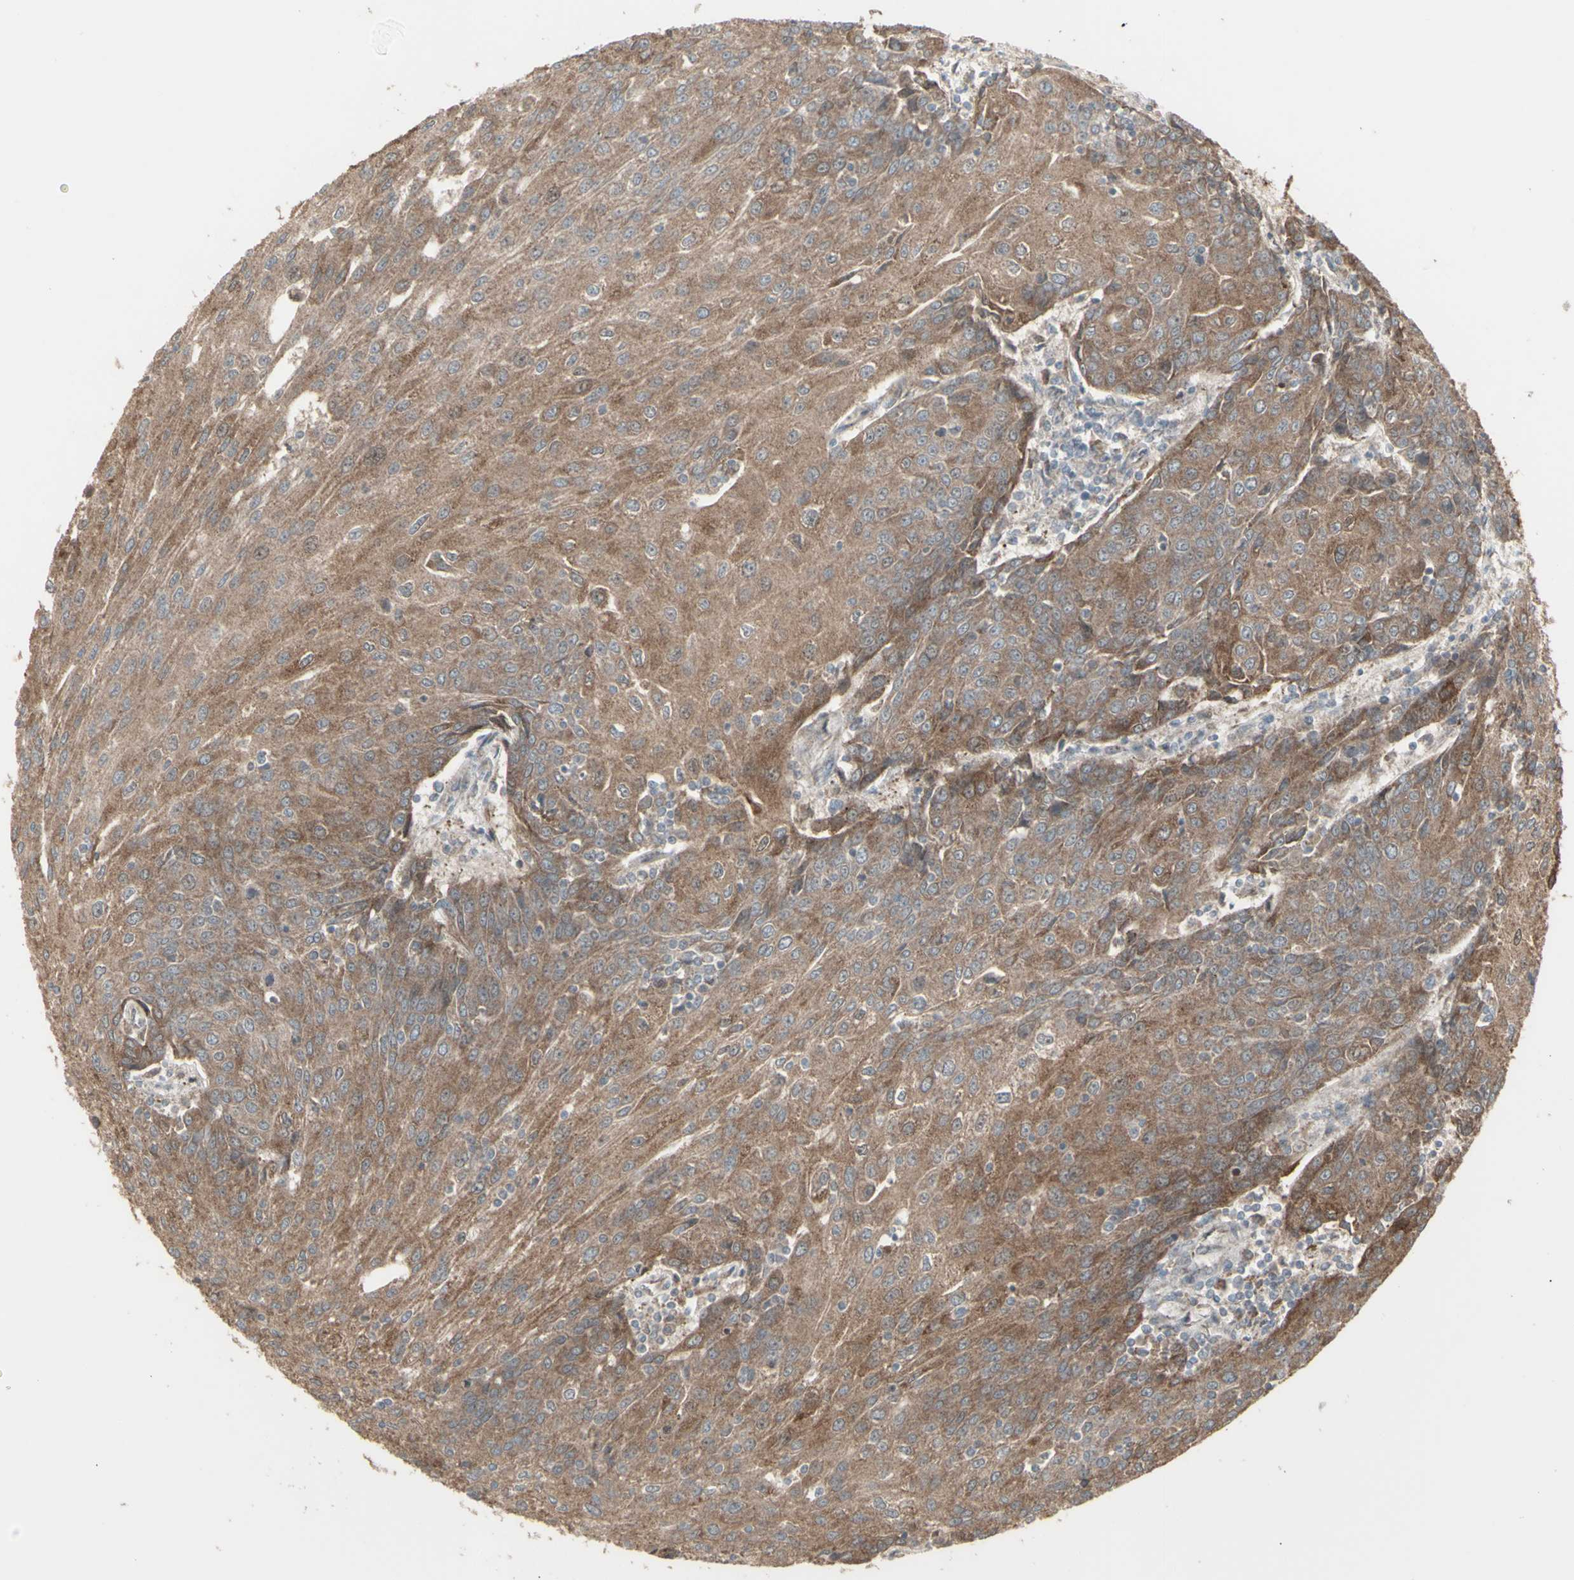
{"staining": {"intensity": "moderate", "quantity": ">75%", "location": "cytoplasmic/membranous"}, "tissue": "urothelial cancer", "cell_type": "Tumor cells", "image_type": "cancer", "snomed": [{"axis": "morphology", "description": "Urothelial carcinoma, High grade"}, {"axis": "topography", "description": "Urinary bladder"}], "caption": "Protein staining of high-grade urothelial carcinoma tissue exhibits moderate cytoplasmic/membranous positivity in approximately >75% of tumor cells.", "gene": "RNASEL", "patient": {"sex": "female", "age": 85}}